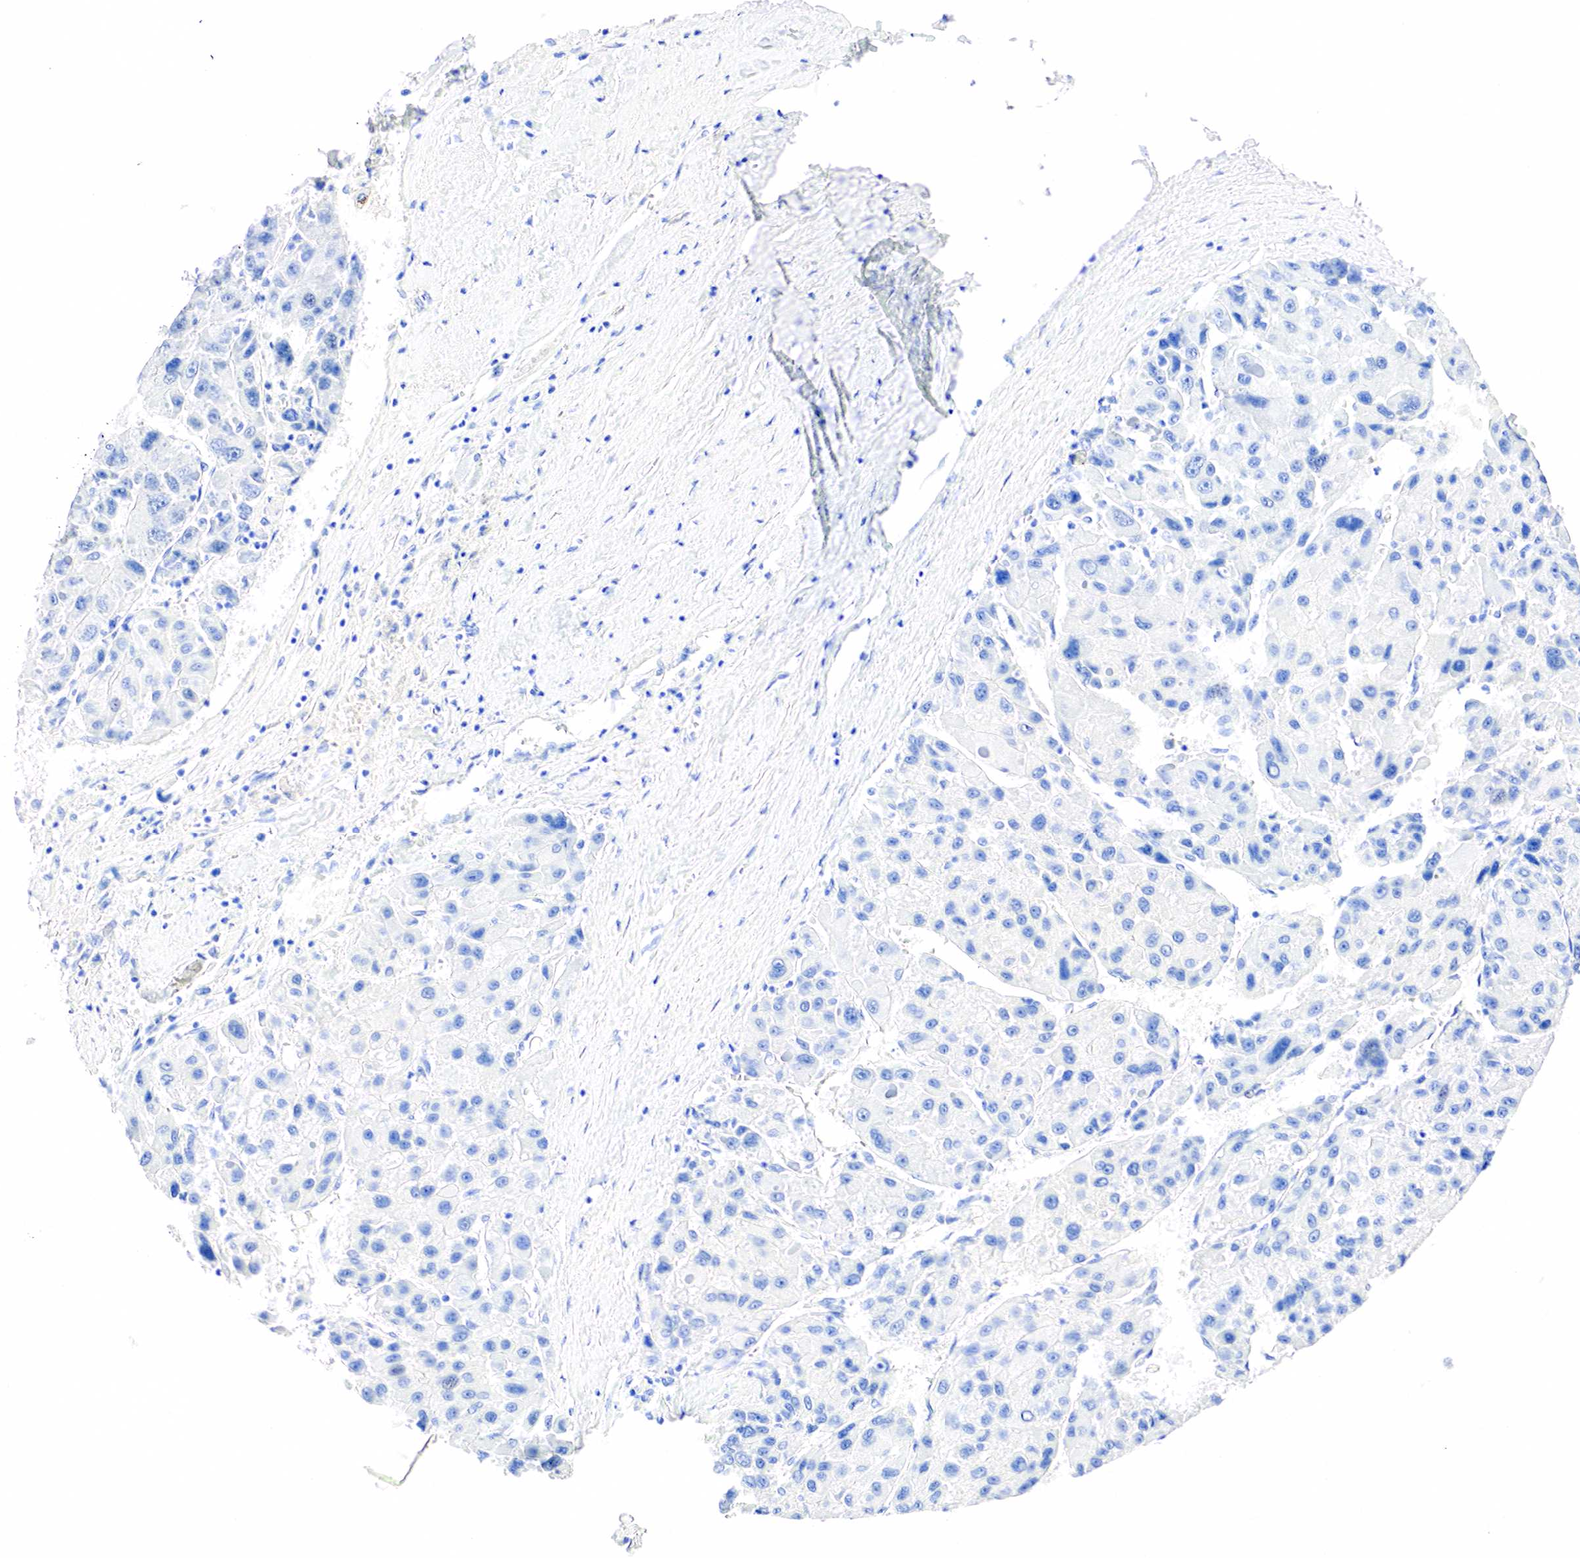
{"staining": {"intensity": "negative", "quantity": "none", "location": "none"}, "tissue": "liver cancer", "cell_type": "Tumor cells", "image_type": "cancer", "snomed": [{"axis": "morphology", "description": "Carcinoma, Hepatocellular, NOS"}, {"axis": "topography", "description": "Liver"}], "caption": "DAB immunohistochemical staining of human liver hepatocellular carcinoma exhibits no significant expression in tumor cells. The staining was performed using DAB to visualize the protein expression in brown, while the nuclei were stained in blue with hematoxylin (Magnification: 20x).", "gene": "PTH", "patient": {"sex": "male", "age": 64}}